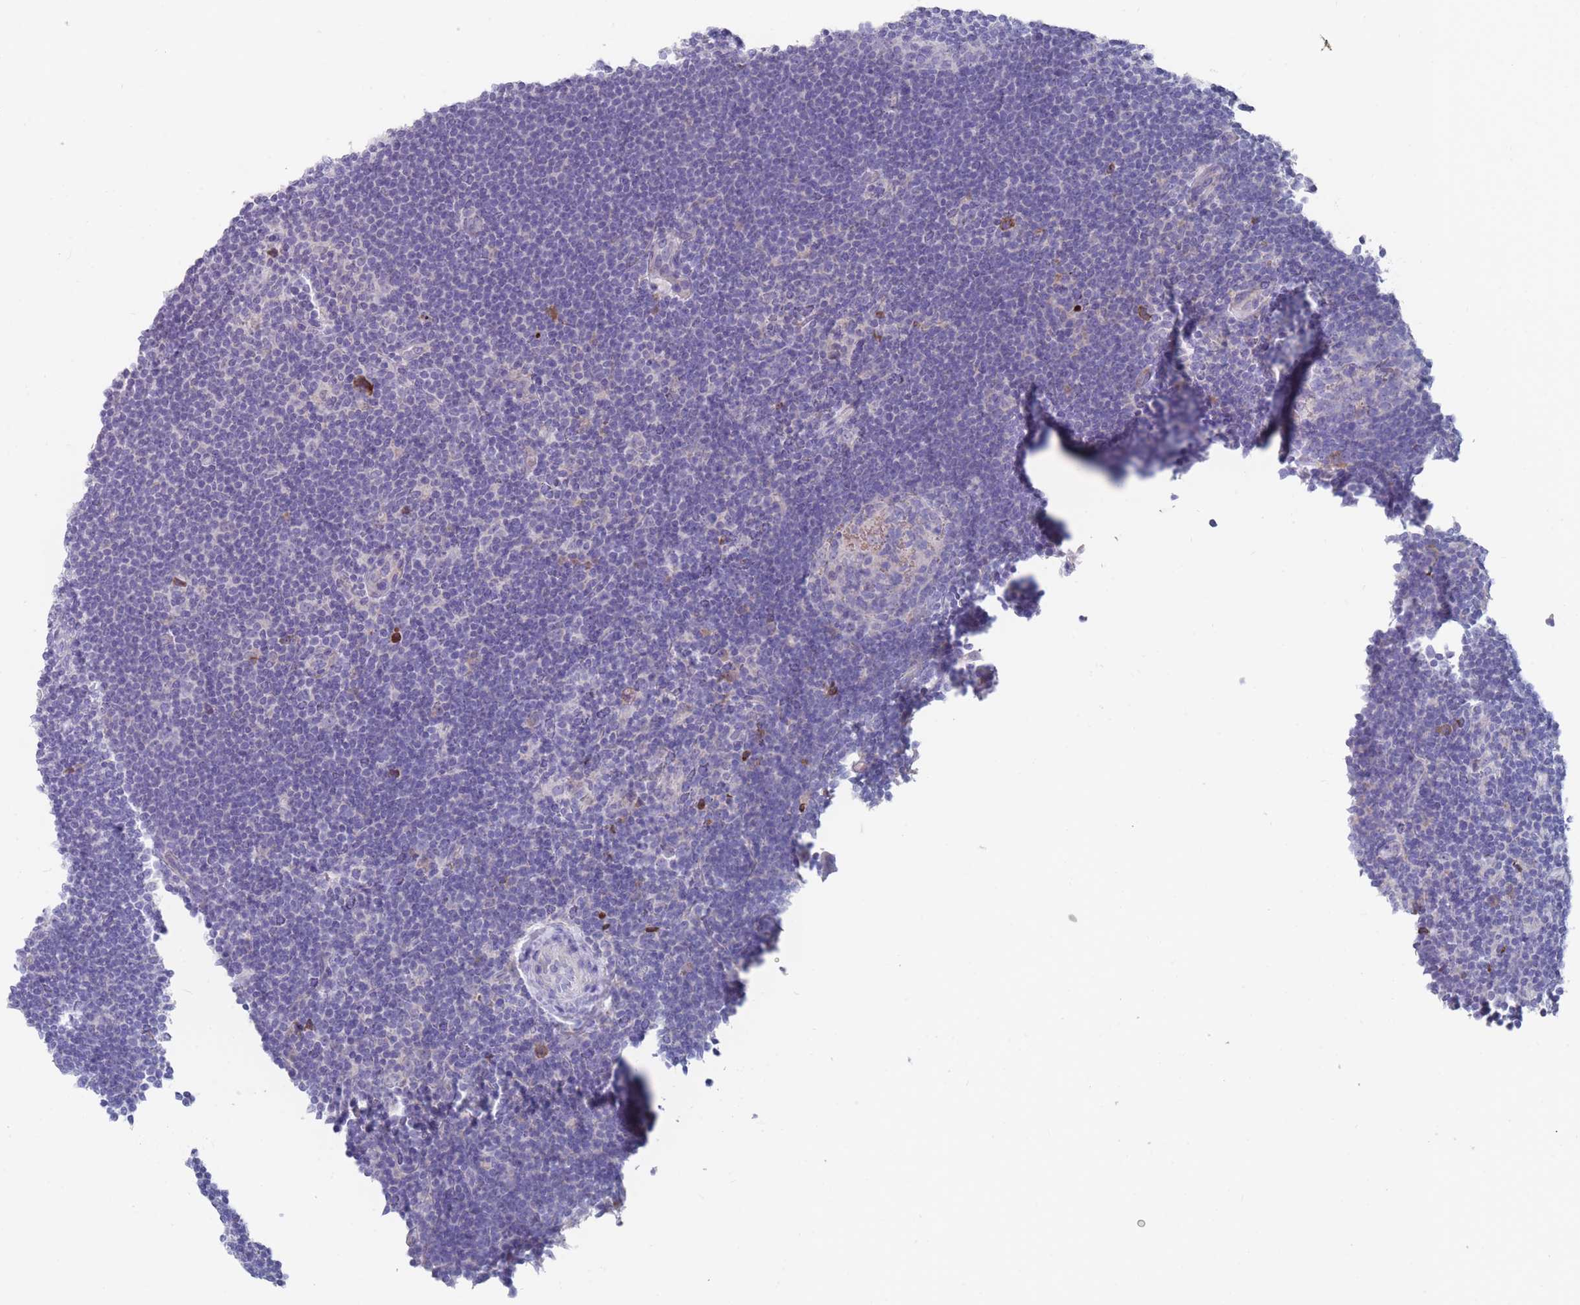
{"staining": {"intensity": "negative", "quantity": "none", "location": "none"}, "tissue": "lymphoma", "cell_type": "Tumor cells", "image_type": "cancer", "snomed": [{"axis": "morphology", "description": "Hodgkin's disease, NOS"}, {"axis": "topography", "description": "Lymph node"}], "caption": "Protein analysis of Hodgkin's disease shows no significant expression in tumor cells.", "gene": "ST8SIA5", "patient": {"sex": "female", "age": 57}}